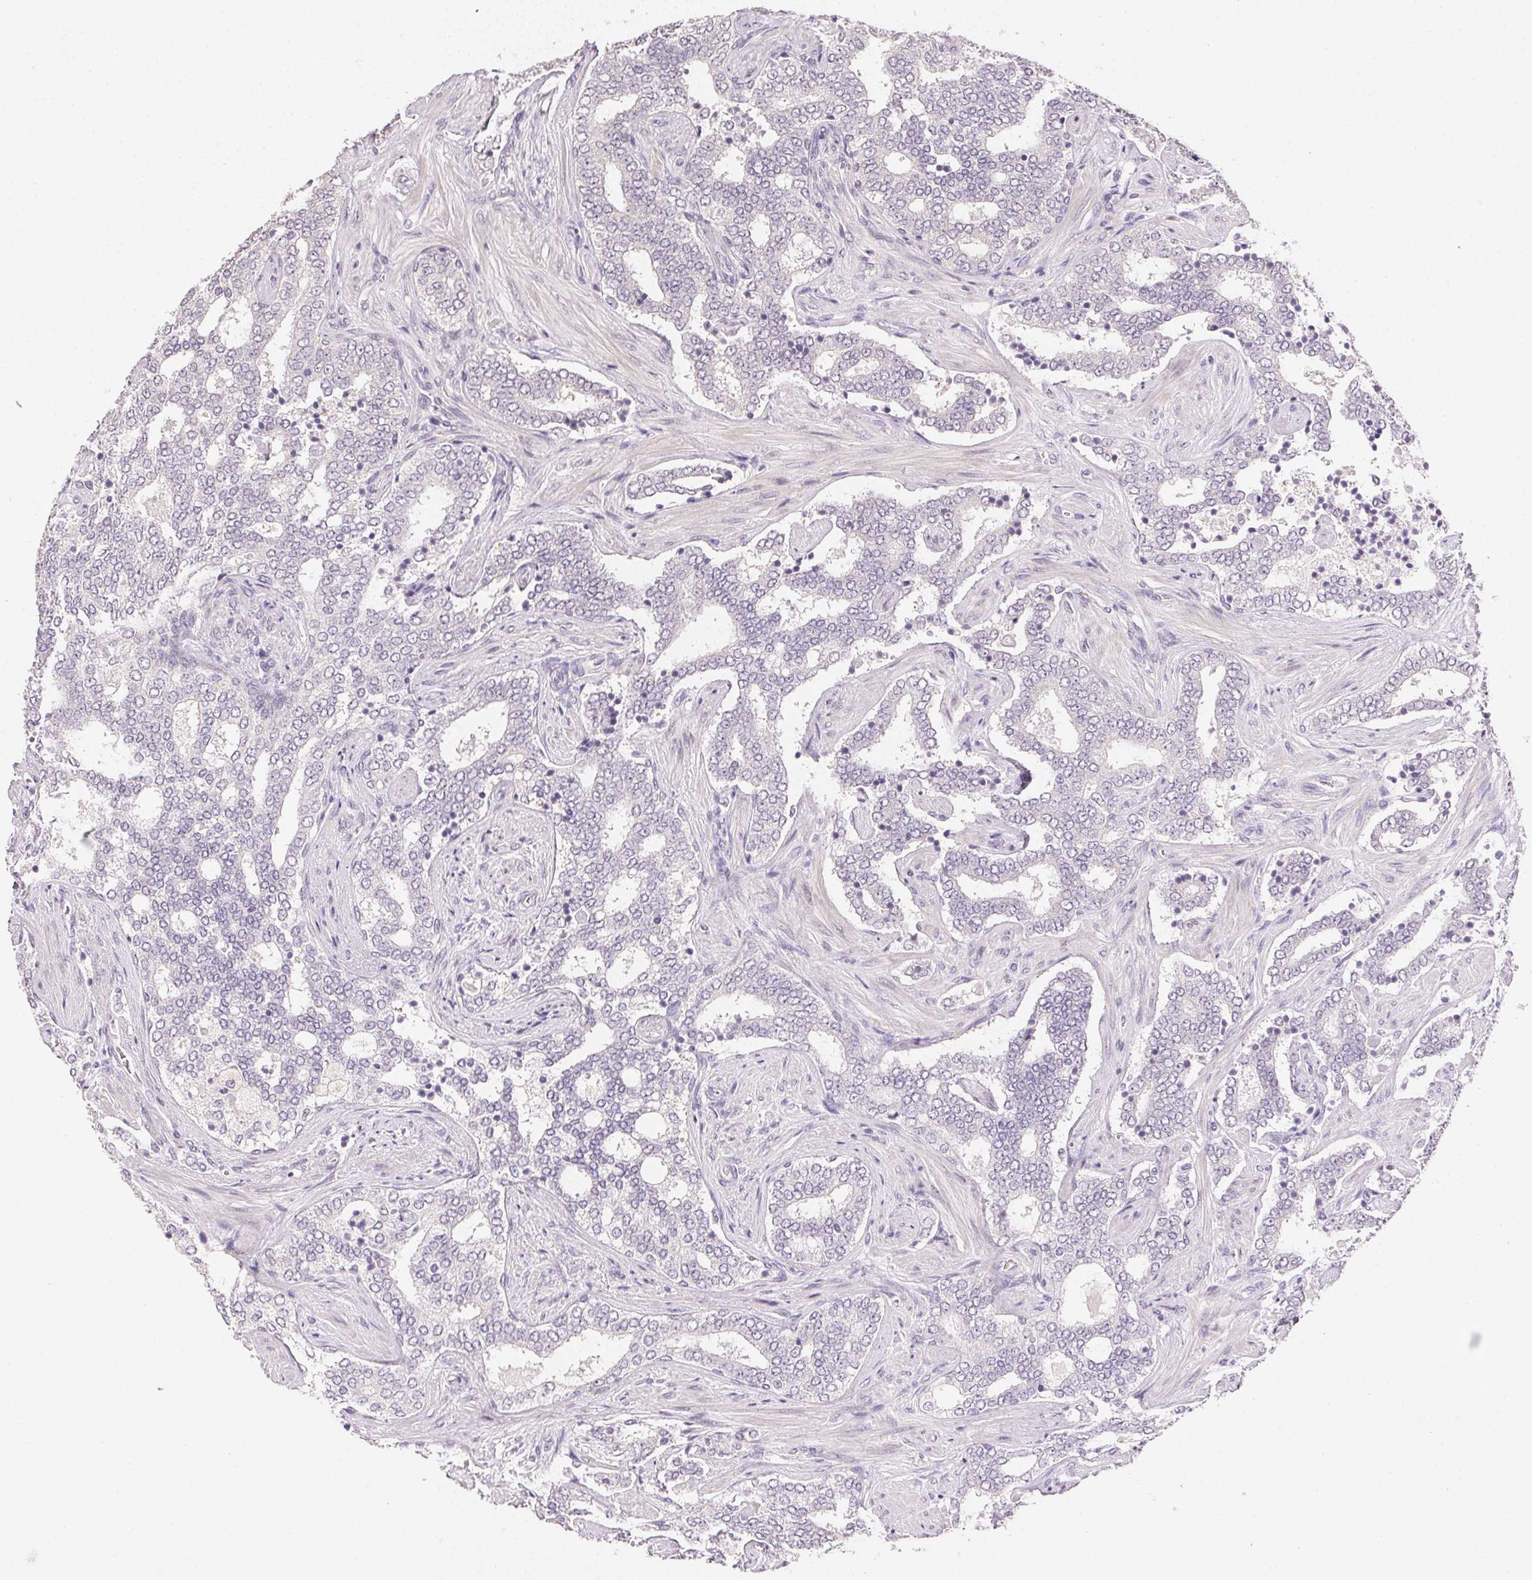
{"staining": {"intensity": "negative", "quantity": "none", "location": "none"}, "tissue": "prostate cancer", "cell_type": "Tumor cells", "image_type": "cancer", "snomed": [{"axis": "morphology", "description": "Adenocarcinoma, High grade"}, {"axis": "topography", "description": "Prostate"}], "caption": "Immunohistochemical staining of high-grade adenocarcinoma (prostate) displays no significant expression in tumor cells.", "gene": "DHCR24", "patient": {"sex": "male", "age": 60}}